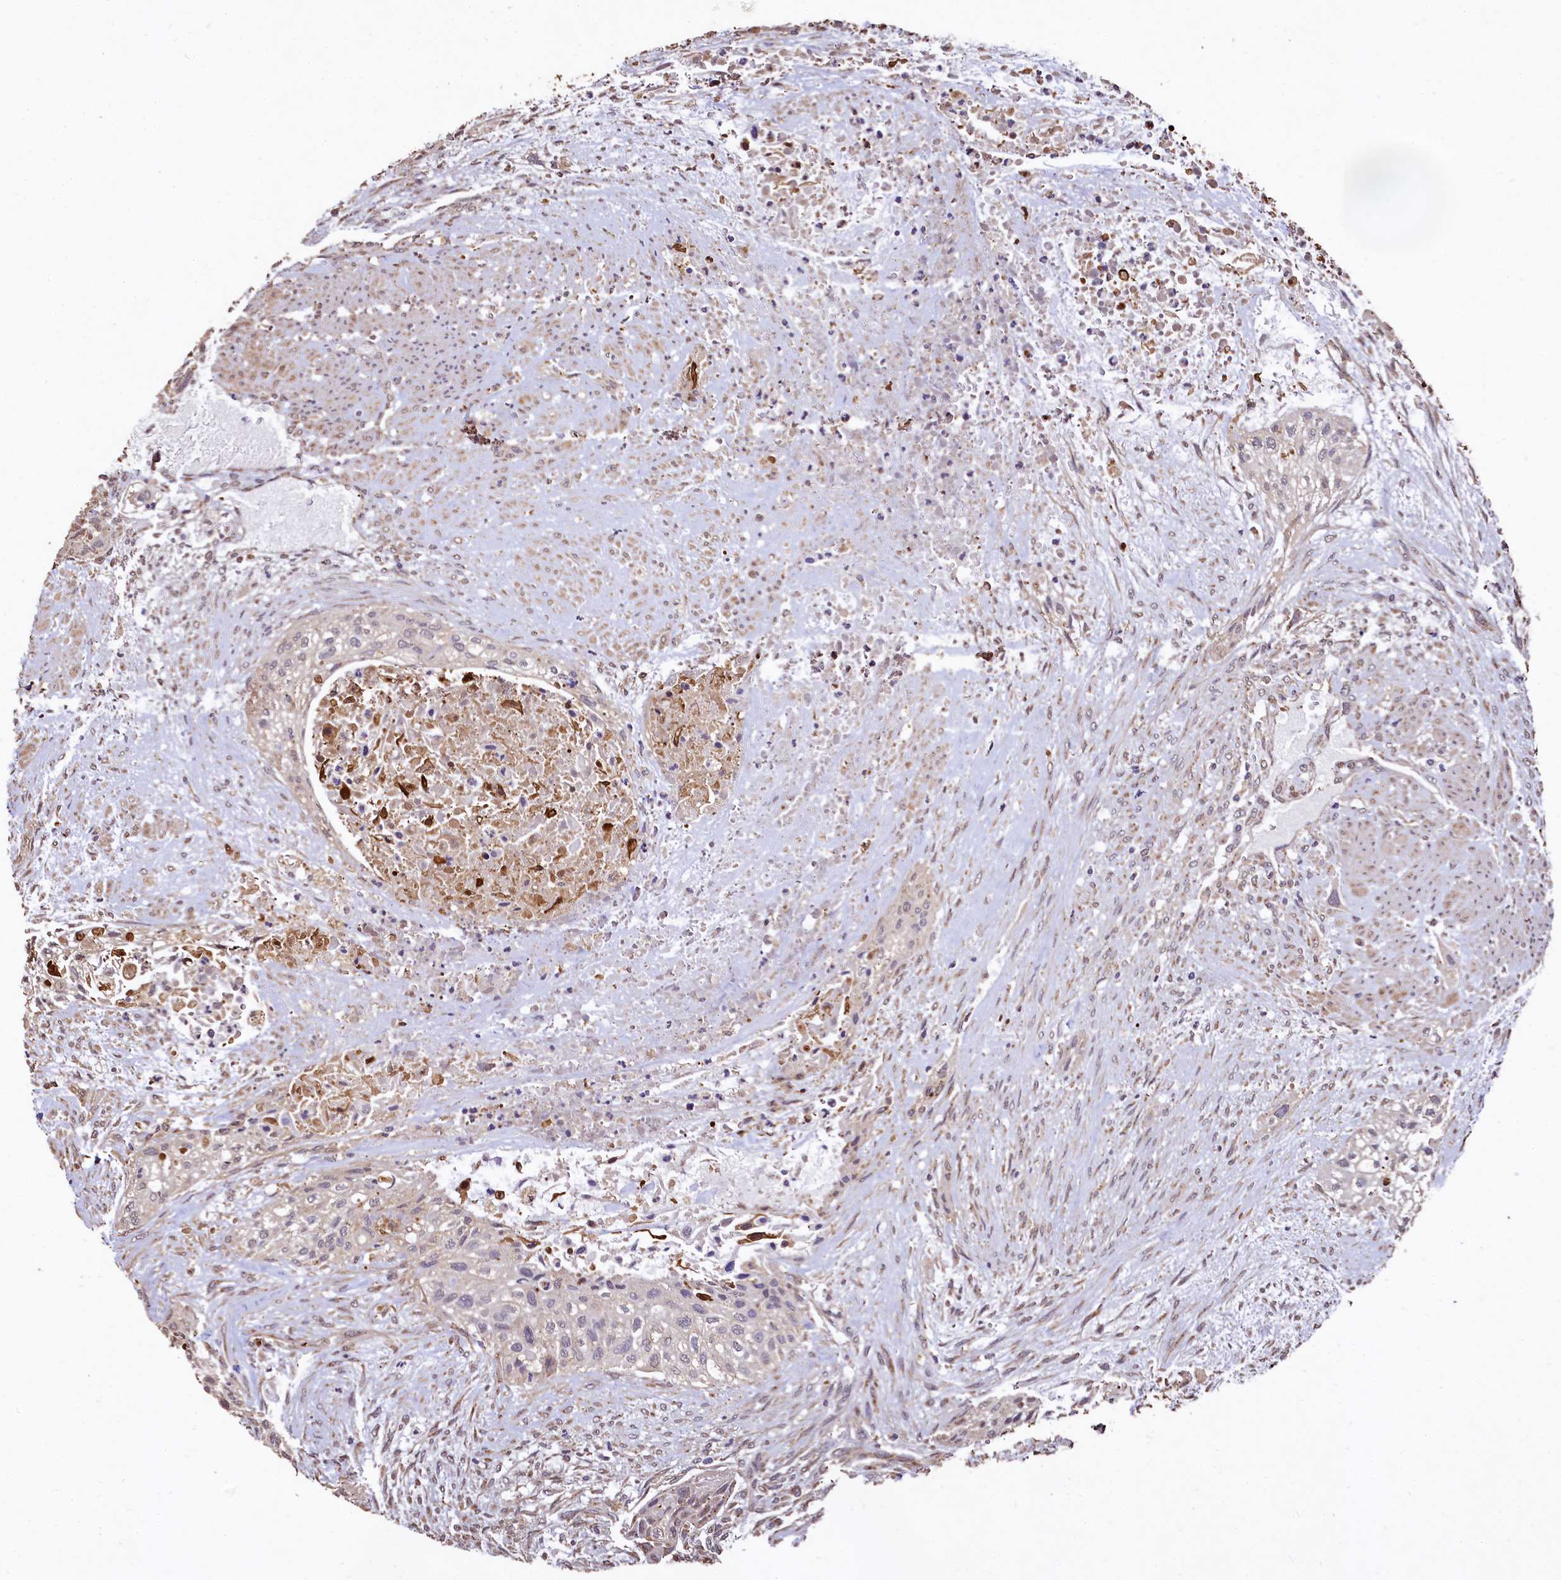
{"staining": {"intensity": "negative", "quantity": "none", "location": "none"}, "tissue": "urothelial cancer", "cell_type": "Tumor cells", "image_type": "cancer", "snomed": [{"axis": "morphology", "description": "Urothelial carcinoma, High grade"}, {"axis": "topography", "description": "Urinary bladder"}], "caption": "There is no significant positivity in tumor cells of urothelial cancer.", "gene": "LSM4", "patient": {"sex": "male", "age": 35}}